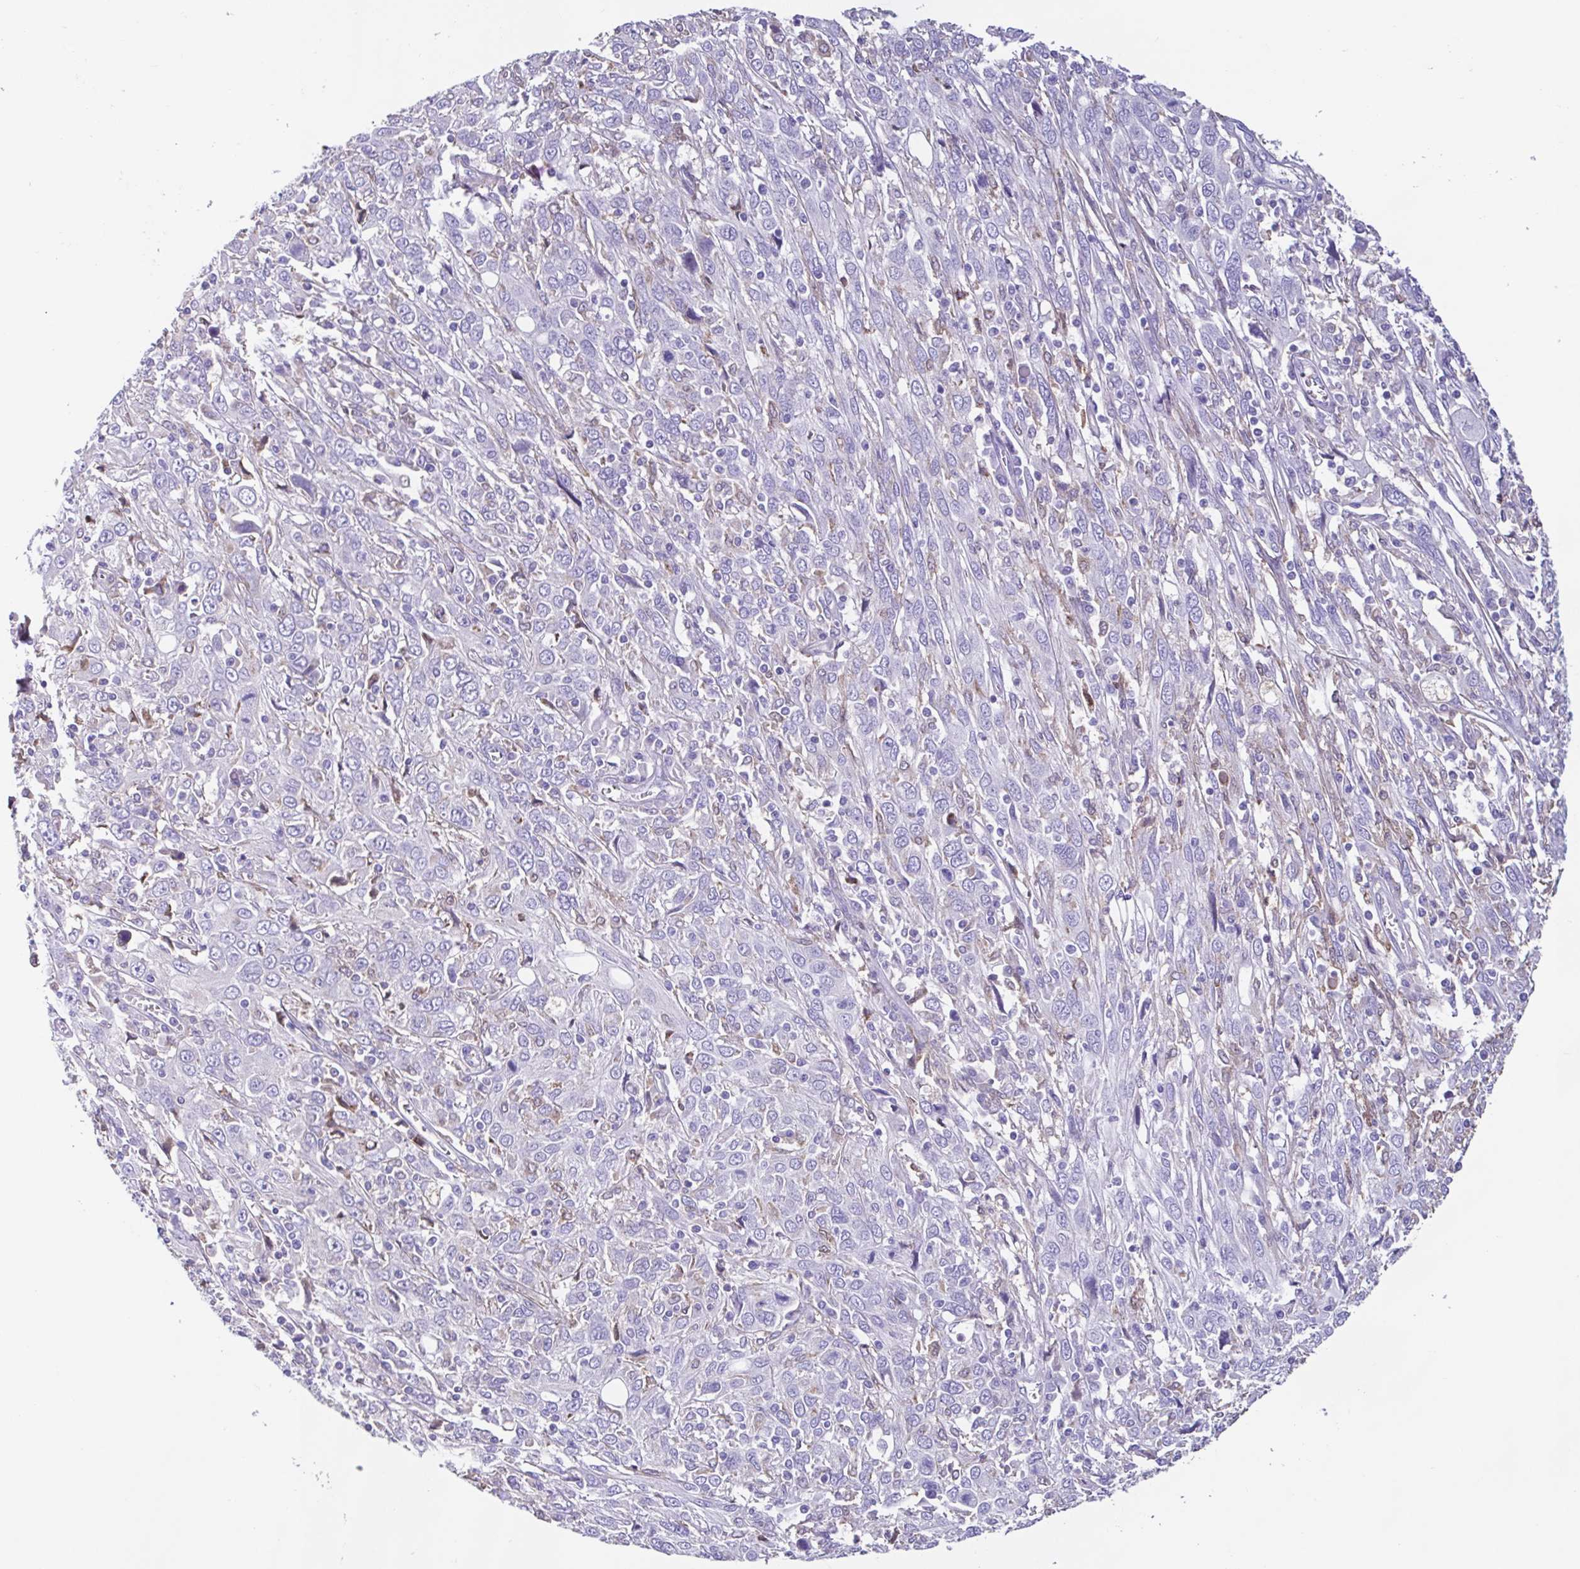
{"staining": {"intensity": "negative", "quantity": "none", "location": "none"}, "tissue": "cervical cancer", "cell_type": "Tumor cells", "image_type": "cancer", "snomed": [{"axis": "morphology", "description": "Squamous cell carcinoma, NOS"}, {"axis": "topography", "description": "Cervix"}], "caption": "Immunohistochemistry (IHC) photomicrograph of cervical squamous cell carcinoma stained for a protein (brown), which displays no expression in tumor cells.", "gene": "ANXA10", "patient": {"sex": "female", "age": 46}}